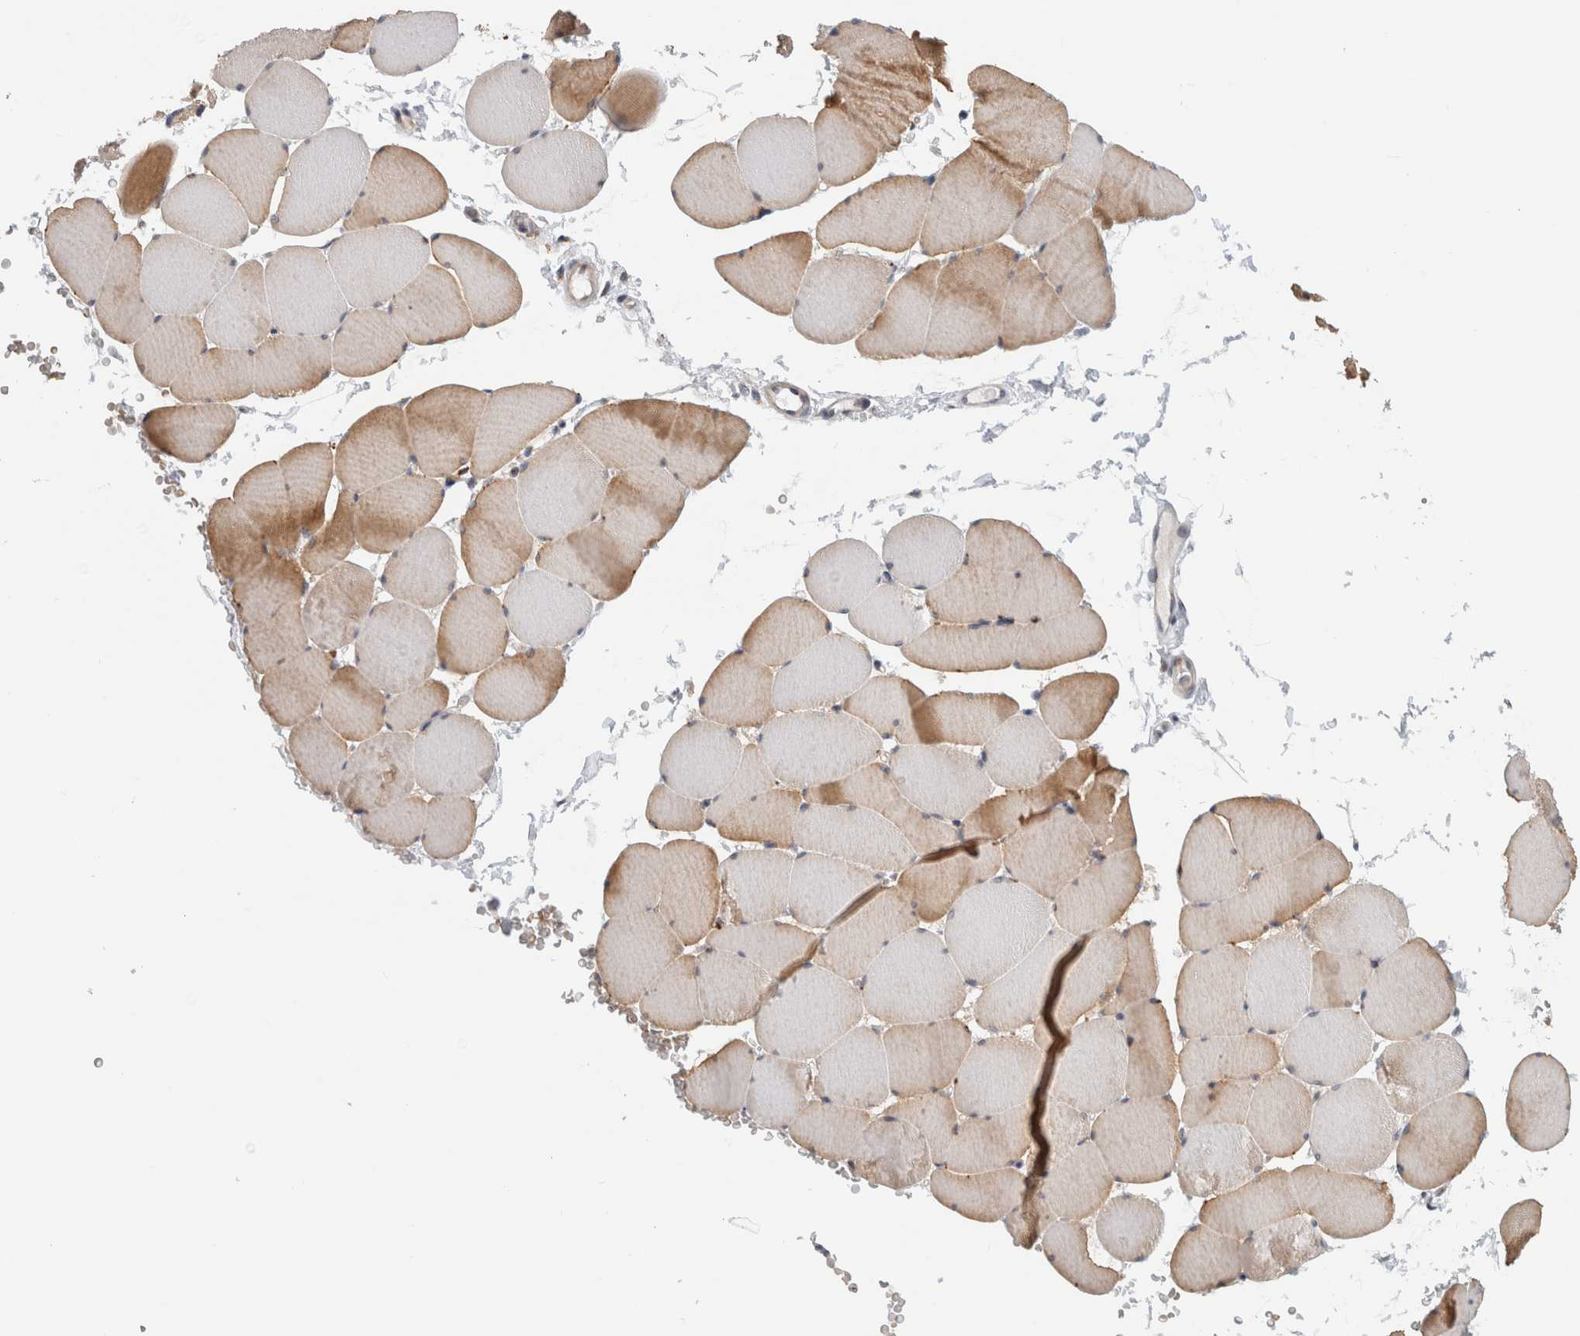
{"staining": {"intensity": "moderate", "quantity": "25%-75%", "location": "cytoplasmic/membranous"}, "tissue": "skeletal muscle", "cell_type": "Myocytes", "image_type": "normal", "snomed": [{"axis": "morphology", "description": "Normal tissue, NOS"}, {"axis": "topography", "description": "Skeletal muscle"}], "caption": "Unremarkable skeletal muscle demonstrates moderate cytoplasmic/membranous staining in about 25%-75% of myocytes, visualized by immunohistochemistry. (DAB (3,3'-diaminobenzidine) IHC, brown staining for protein, blue staining for nuclei).", "gene": "CMC2", "patient": {"sex": "male", "age": 62}}